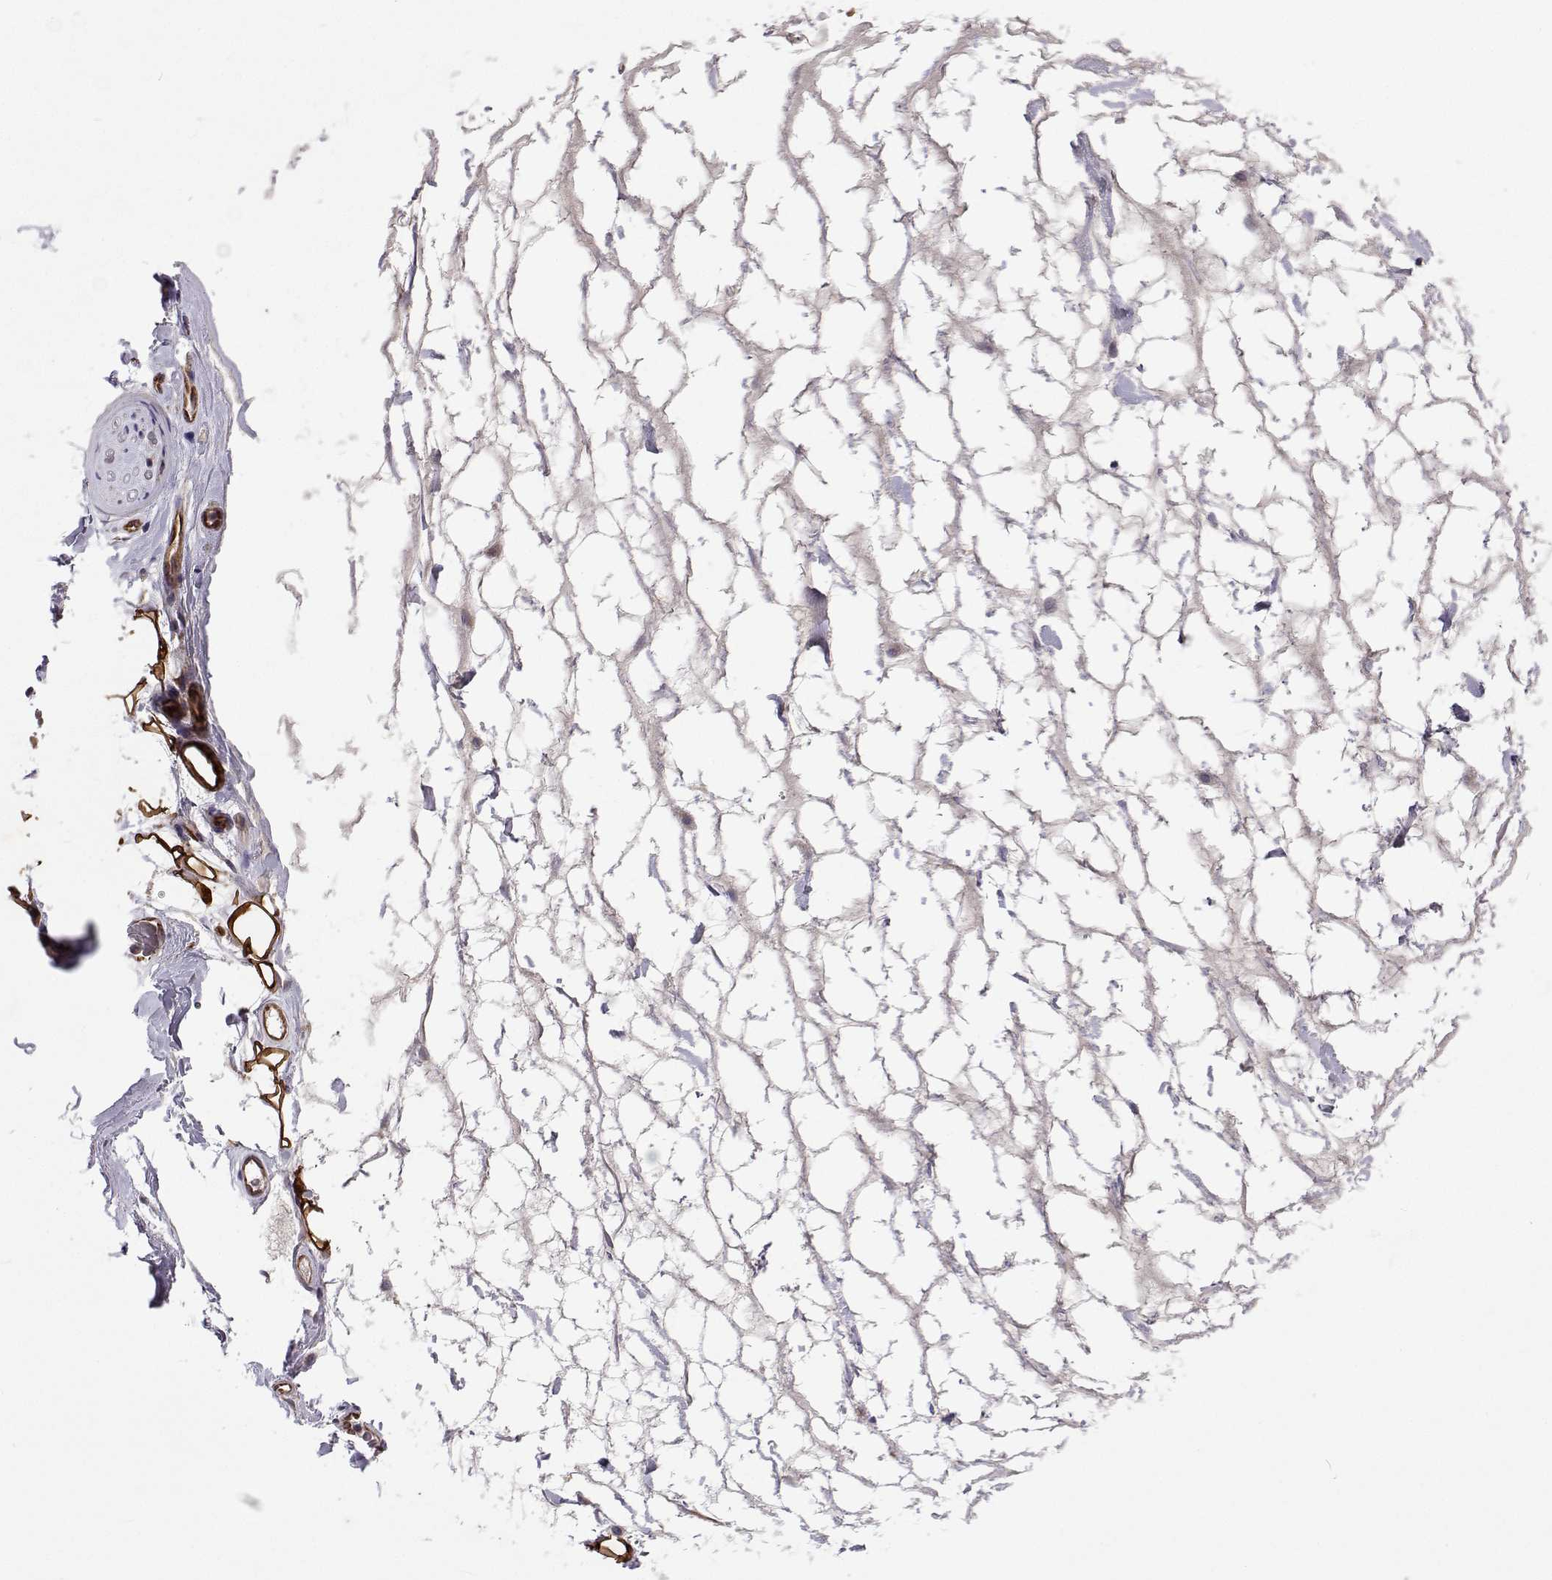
{"staining": {"intensity": "moderate", "quantity": "25%-75%", "location": "cytoplasmic/membranous"}, "tissue": "adipose tissue", "cell_type": "Adipocytes", "image_type": "normal", "snomed": [{"axis": "morphology", "description": "Normal tissue, NOS"}, {"axis": "topography", "description": "Lymph node"}, {"axis": "topography", "description": "Cartilage tissue"}, {"axis": "topography", "description": "Nasopharynx"}], "caption": "This is a micrograph of IHC staining of unremarkable adipose tissue, which shows moderate staining in the cytoplasmic/membranous of adipocytes.", "gene": "DHTKD1", "patient": {"sex": "male", "age": 63}}